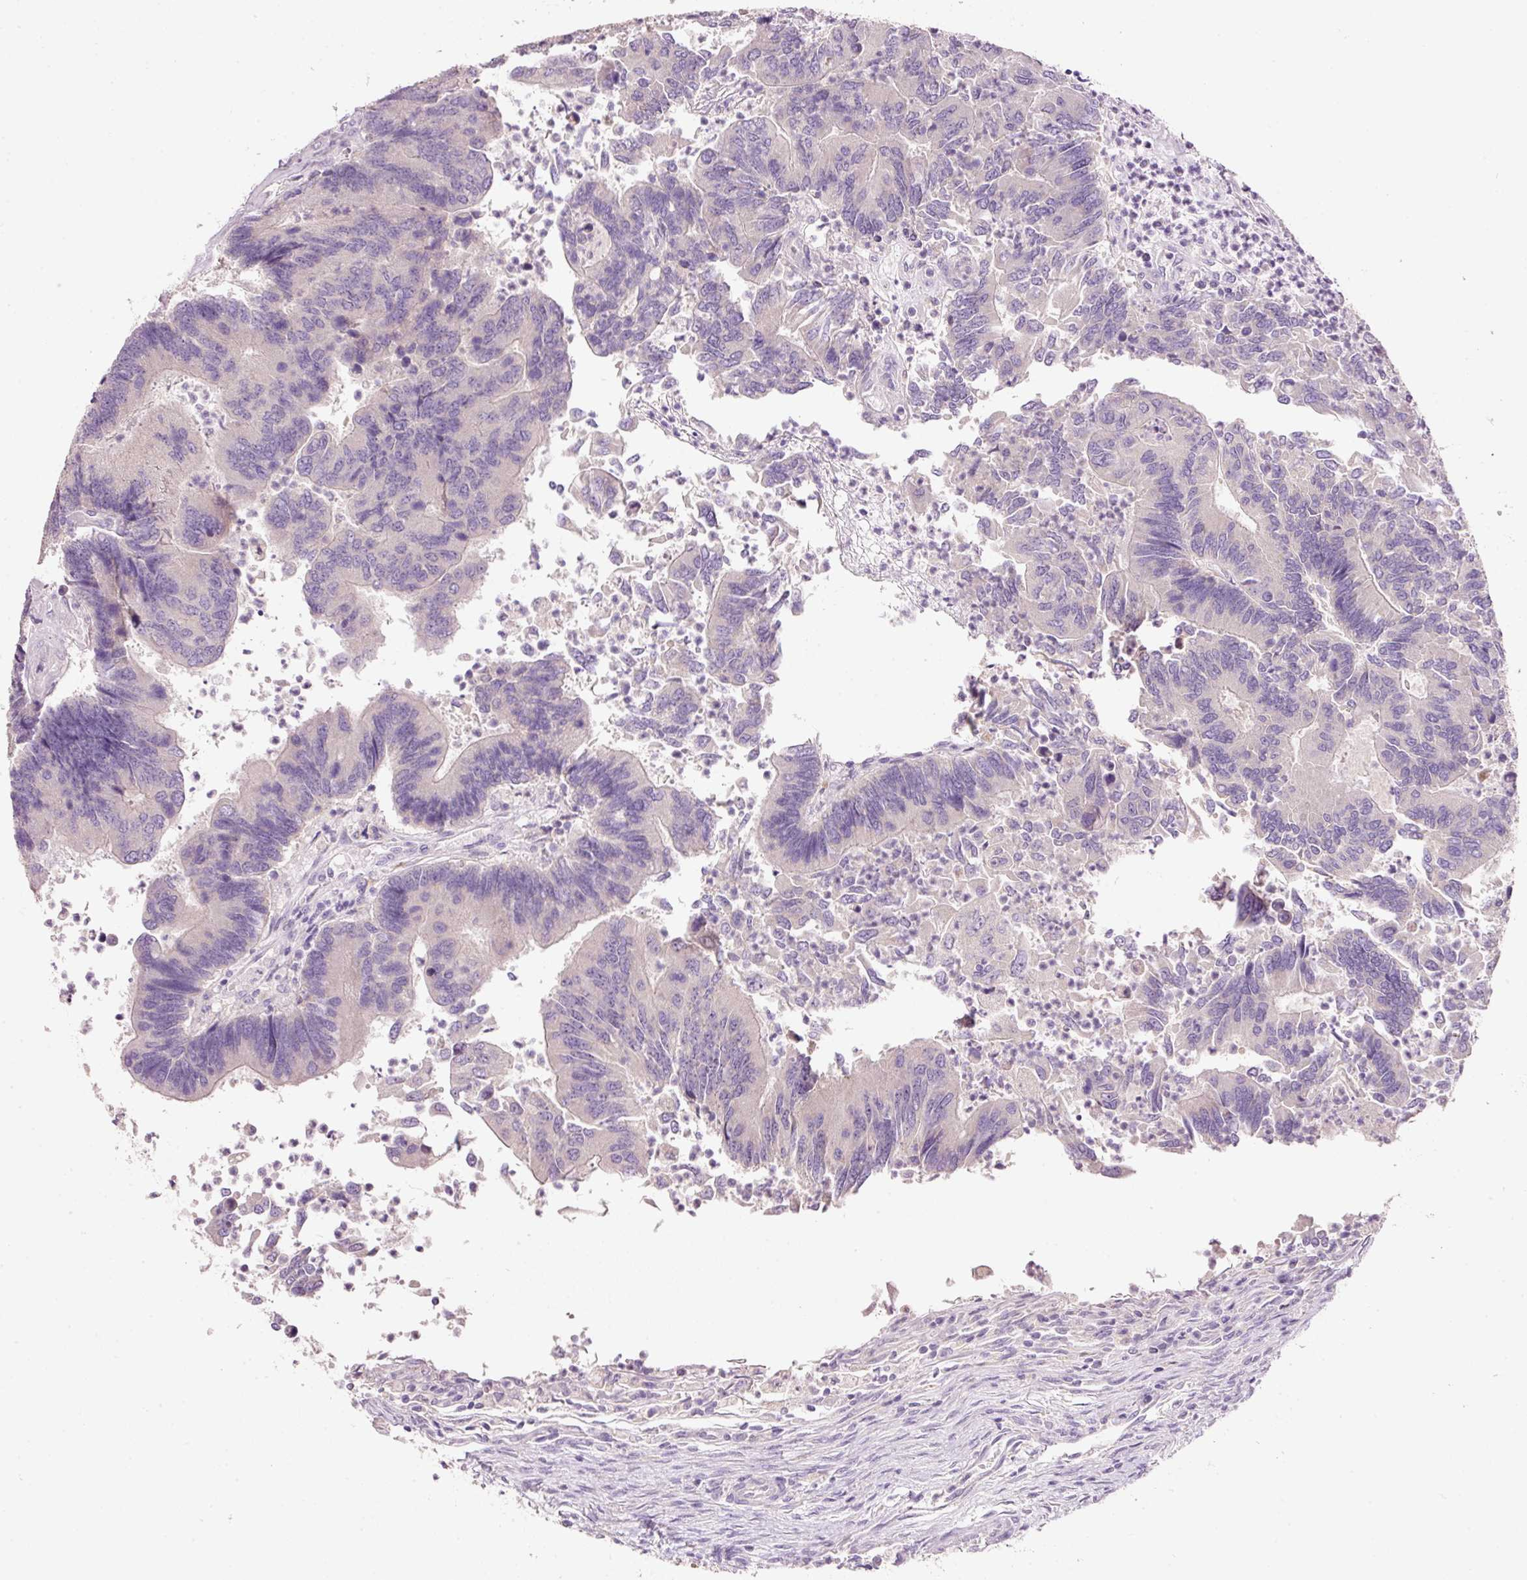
{"staining": {"intensity": "negative", "quantity": "none", "location": "none"}, "tissue": "colorectal cancer", "cell_type": "Tumor cells", "image_type": "cancer", "snomed": [{"axis": "morphology", "description": "Adenocarcinoma, NOS"}, {"axis": "topography", "description": "Colon"}], "caption": "IHC micrograph of neoplastic tissue: human colorectal cancer (adenocarcinoma) stained with DAB (3,3'-diaminobenzidine) shows no significant protein positivity in tumor cells.", "gene": "TENT5C", "patient": {"sex": "female", "age": 67}}